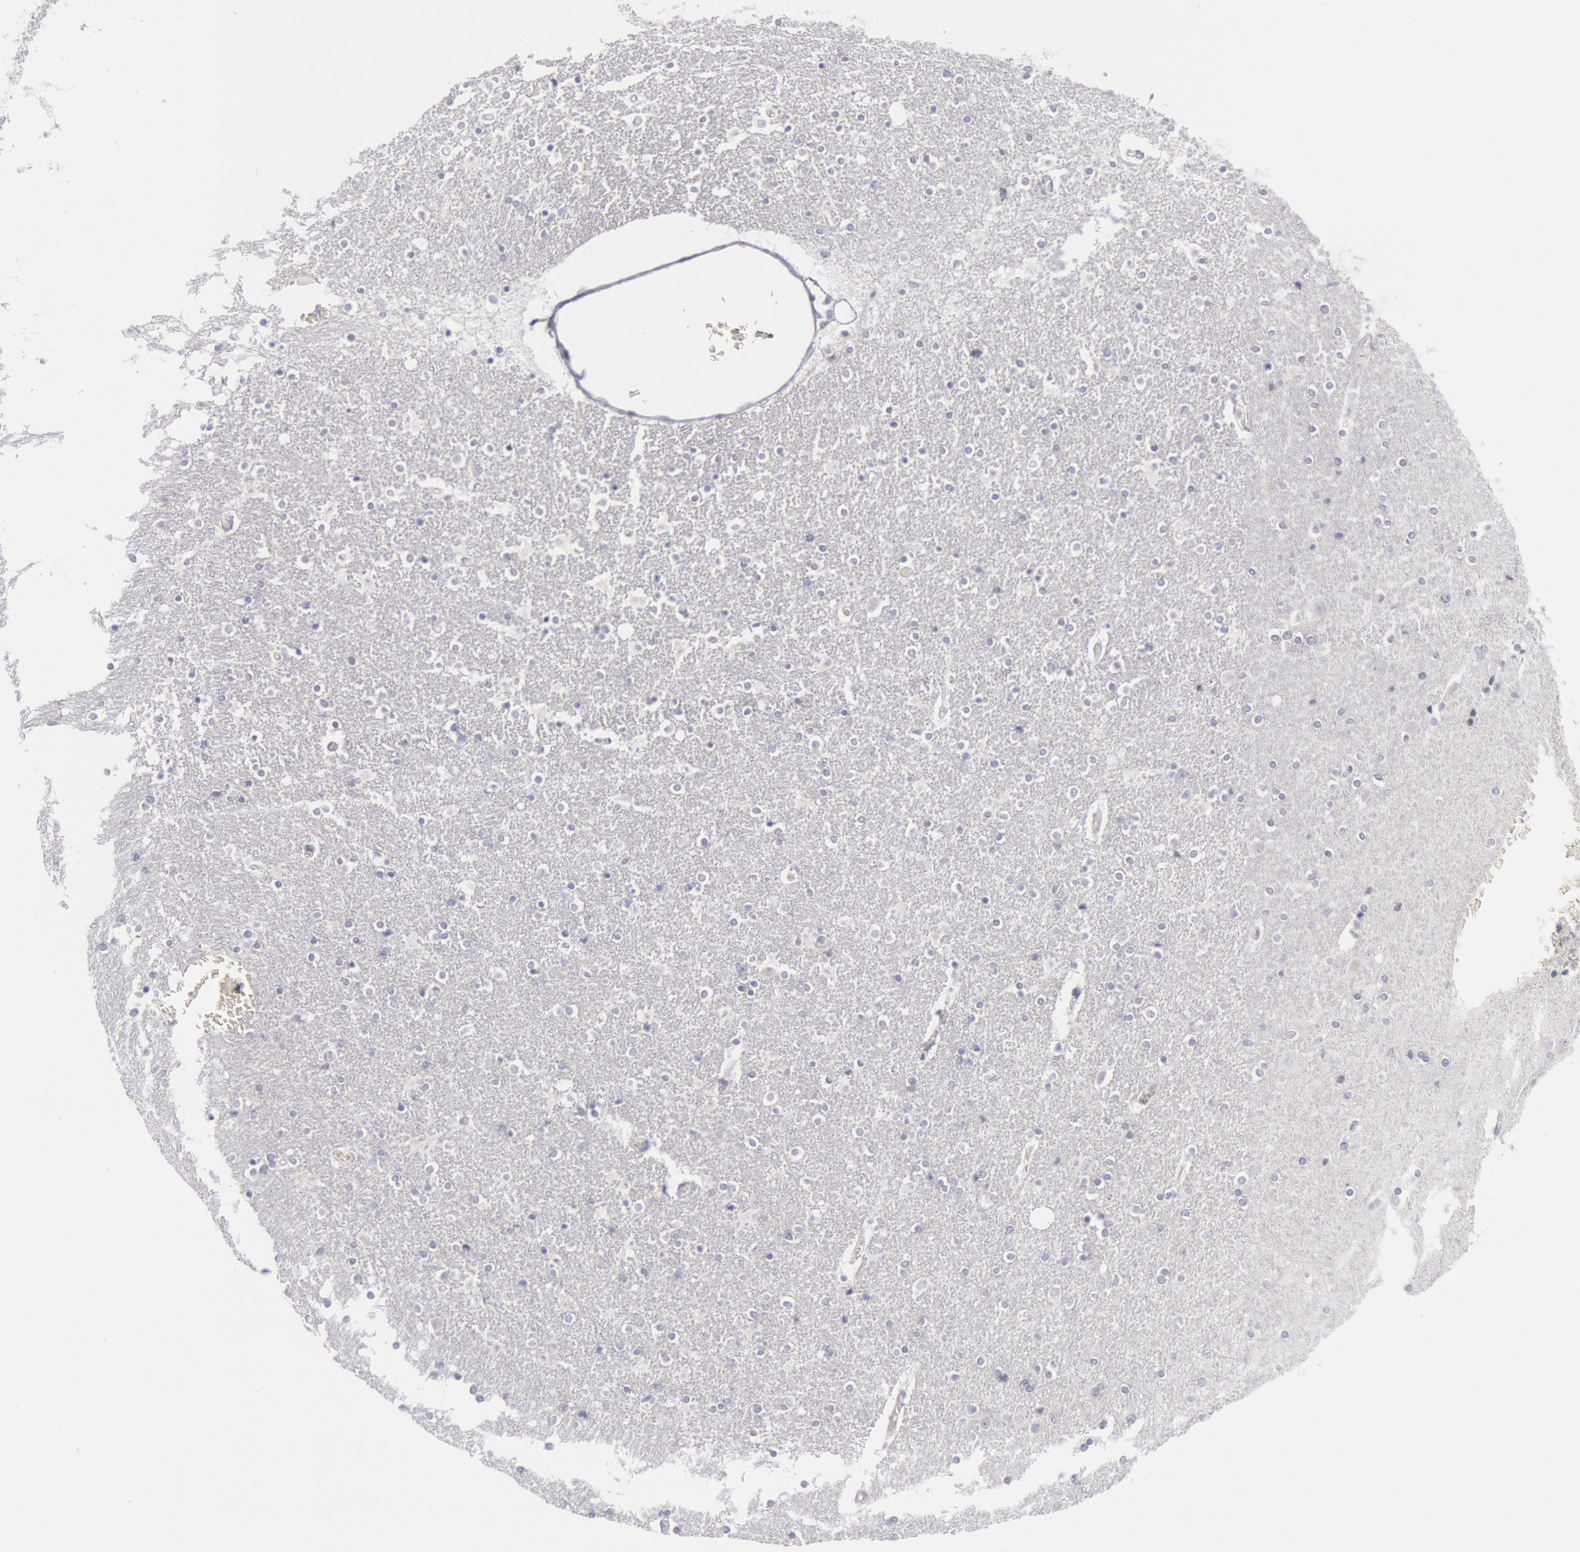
{"staining": {"intensity": "negative", "quantity": "none", "location": "none"}, "tissue": "caudate", "cell_type": "Glial cells", "image_type": "normal", "snomed": [{"axis": "morphology", "description": "Normal tissue, NOS"}, {"axis": "topography", "description": "Lateral ventricle wall"}], "caption": "IHC photomicrograph of unremarkable human caudate stained for a protein (brown), which shows no staining in glial cells.", "gene": "KRT16", "patient": {"sex": "female", "age": 54}}